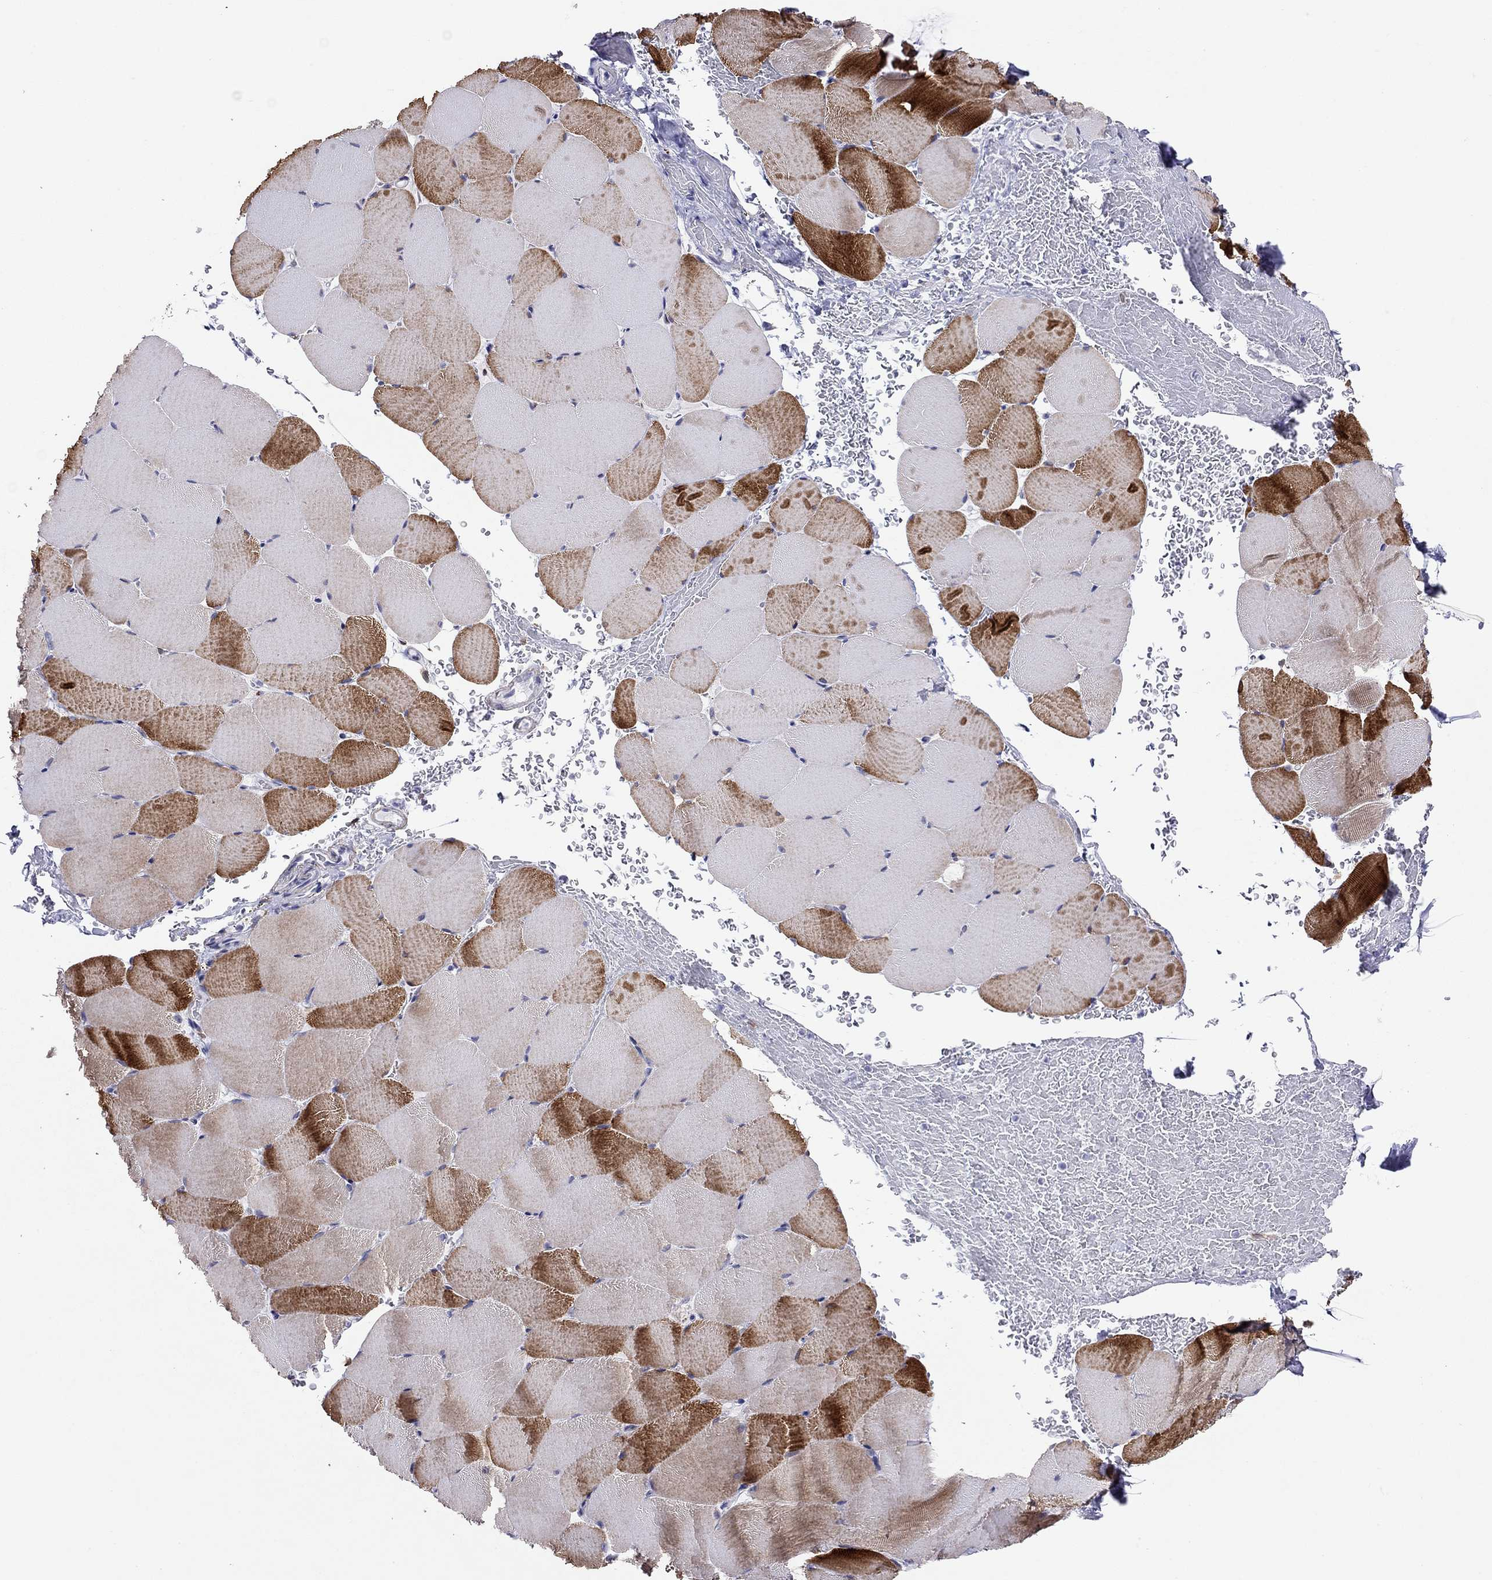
{"staining": {"intensity": "strong", "quantity": "25%-75%", "location": "cytoplasmic/membranous"}, "tissue": "skeletal muscle", "cell_type": "Myocytes", "image_type": "normal", "snomed": [{"axis": "morphology", "description": "Normal tissue, NOS"}, {"axis": "topography", "description": "Skeletal muscle"}], "caption": "Immunohistochemistry of normal human skeletal muscle exhibits high levels of strong cytoplasmic/membranous staining in approximately 25%-75% of myocytes. (brown staining indicates protein expression, while blue staining denotes nuclei).", "gene": "MYMX", "patient": {"sex": "female", "age": 37}}